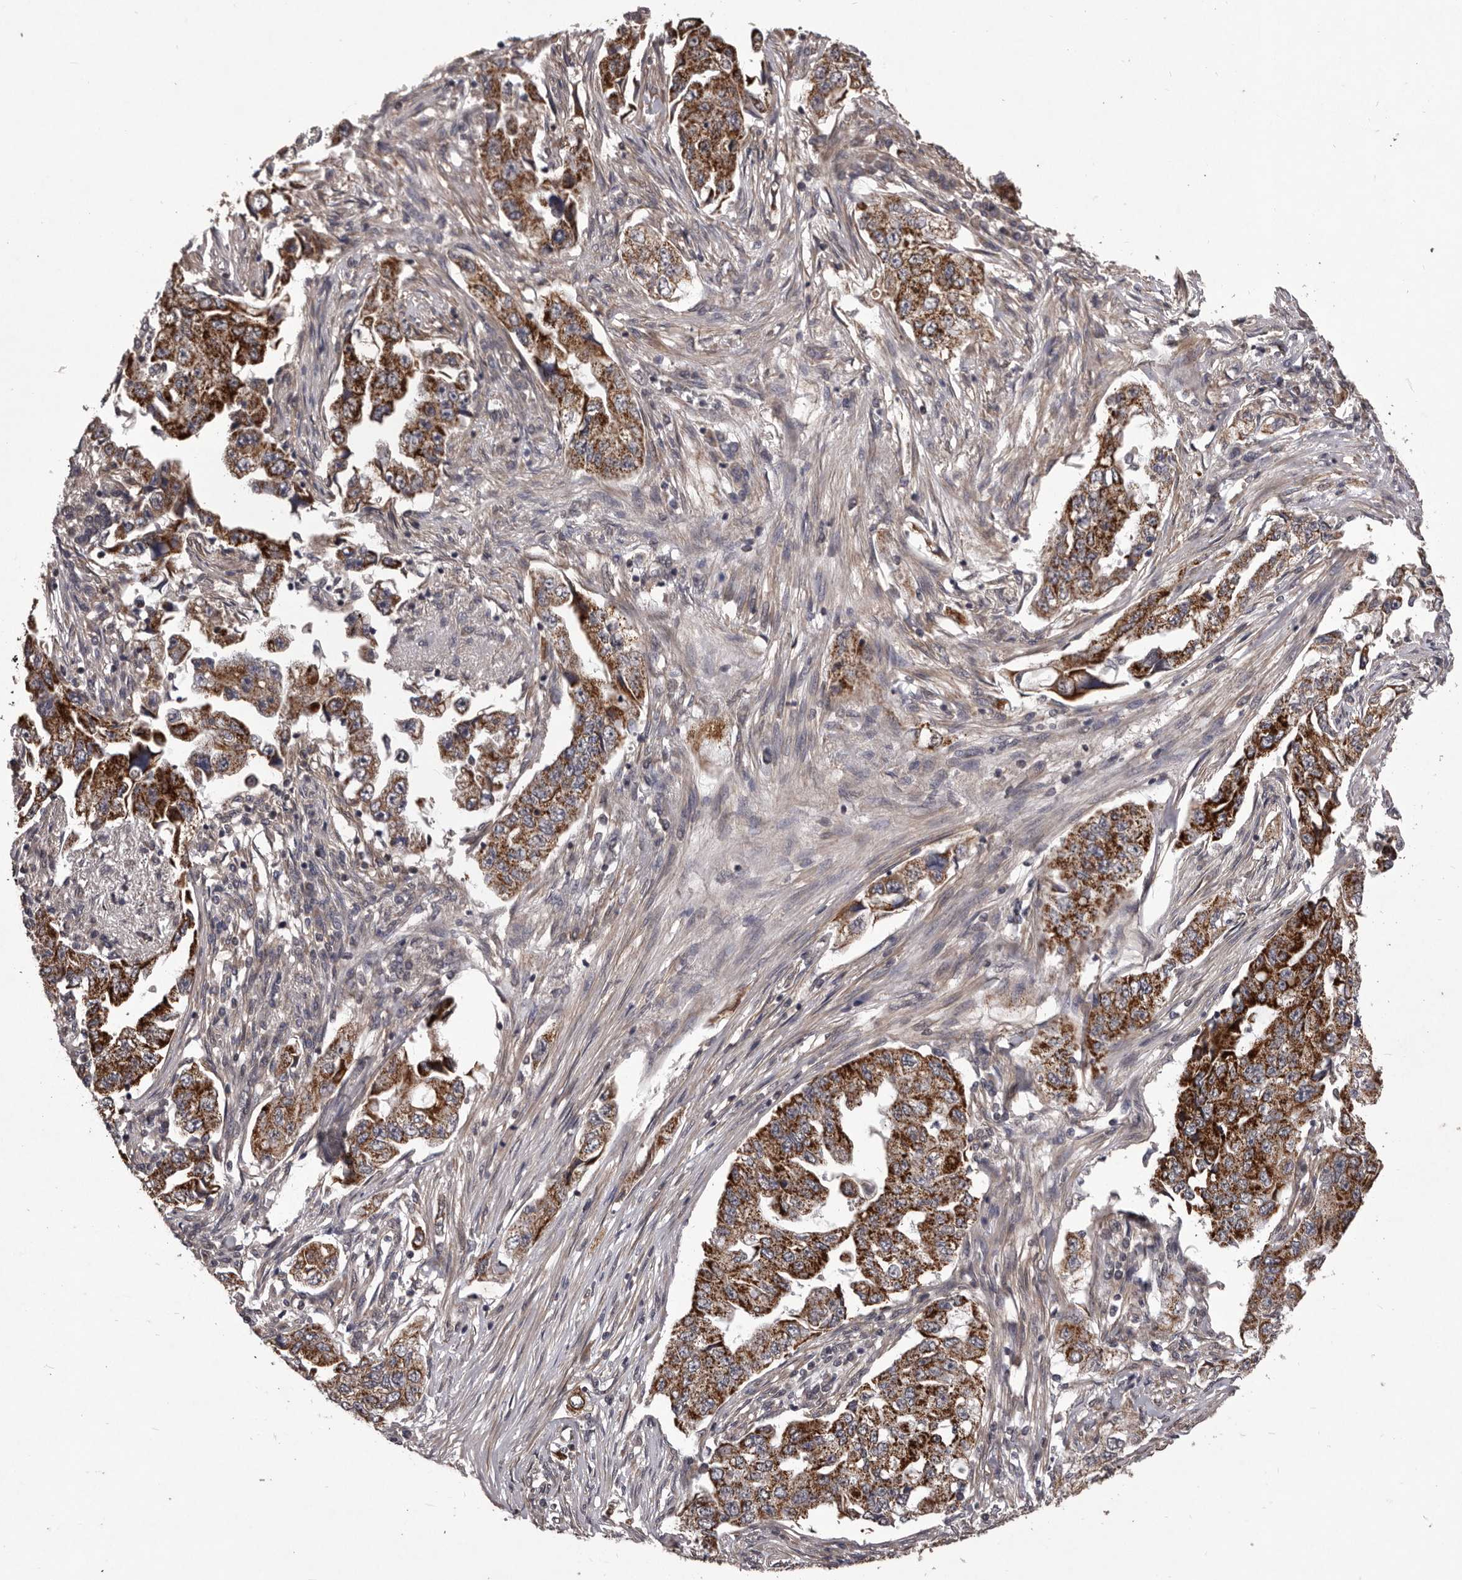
{"staining": {"intensity": "strong", "quantity": ">75%", "location": "cytoplasmic/membranous"}, "tissue": "lung cancer", "cell_type": "Tumor cells", "image_type": "cancer", "snomed": [{"axis": "morphology", "description": "Adenocarcinoma, NOS"}, {"axis": "topography", "description": "Lung"}], "caption": "Human lung adenocarcinoma stained with a brown dye demonstrates strong cytoplasmic/membranous positive staining in about >75% of tumor cells.", "gene": "CELF3", "patient": {"sex": "female", "age": 51}}